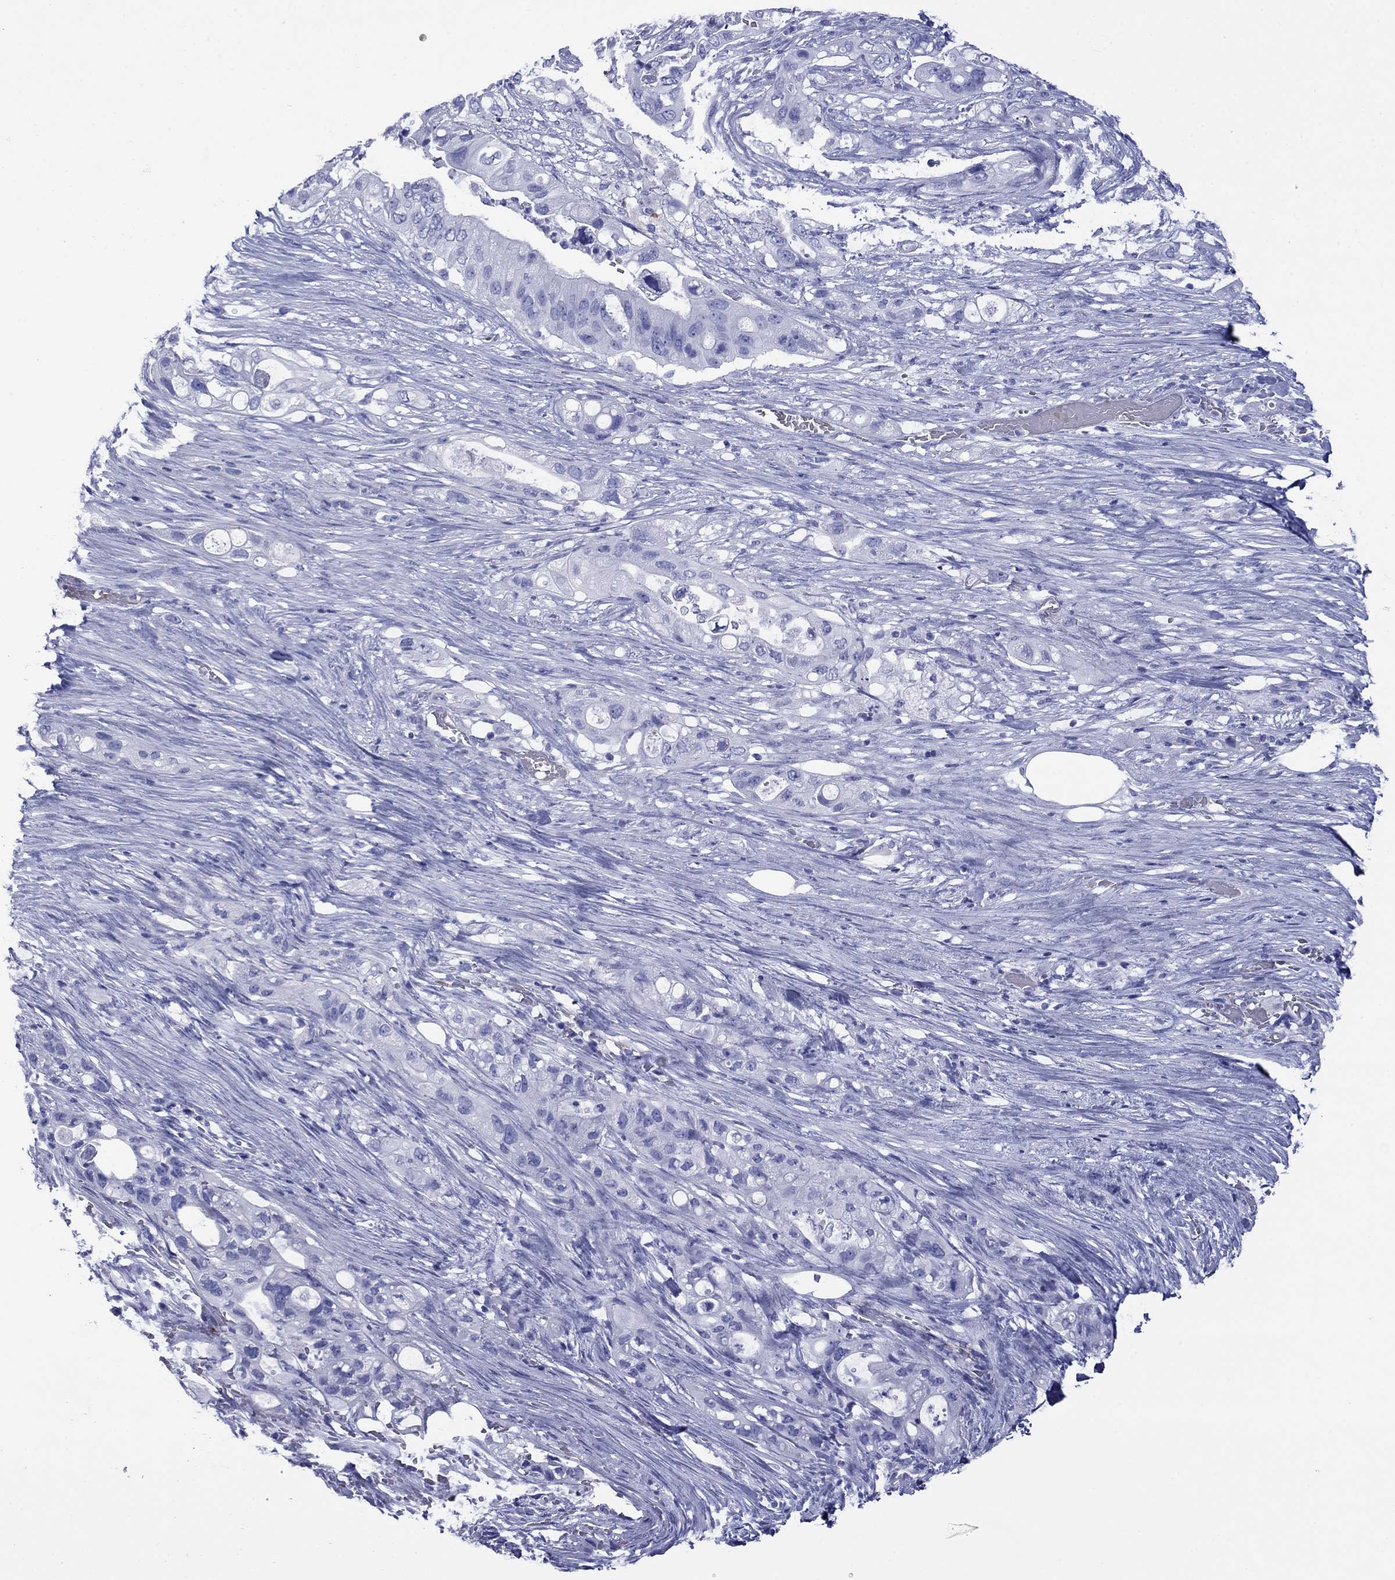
{"staining": {"intensity": "negative", "quantity": "none", "location": "none"}, "tissue": "pancreatic cancer", "cell_type": "Tumor cells", "image_type": "cancer", "snomed": [{"axis": "morphology", "description": "Adenocarcinoma, NOS"}, {"axis": "topography", "description": "Pancreas"}], "caption": "IHC image of neoplastic tissue: human pancreatic cancer stained with DAB (3,3'-diaminobenzidine) exhibits no significant protein positivity in tumor cells. (DAB immunohistochemistry, high magnification).", "gene": "ROM1", "patient": {"sex": "female", "age": 72}}